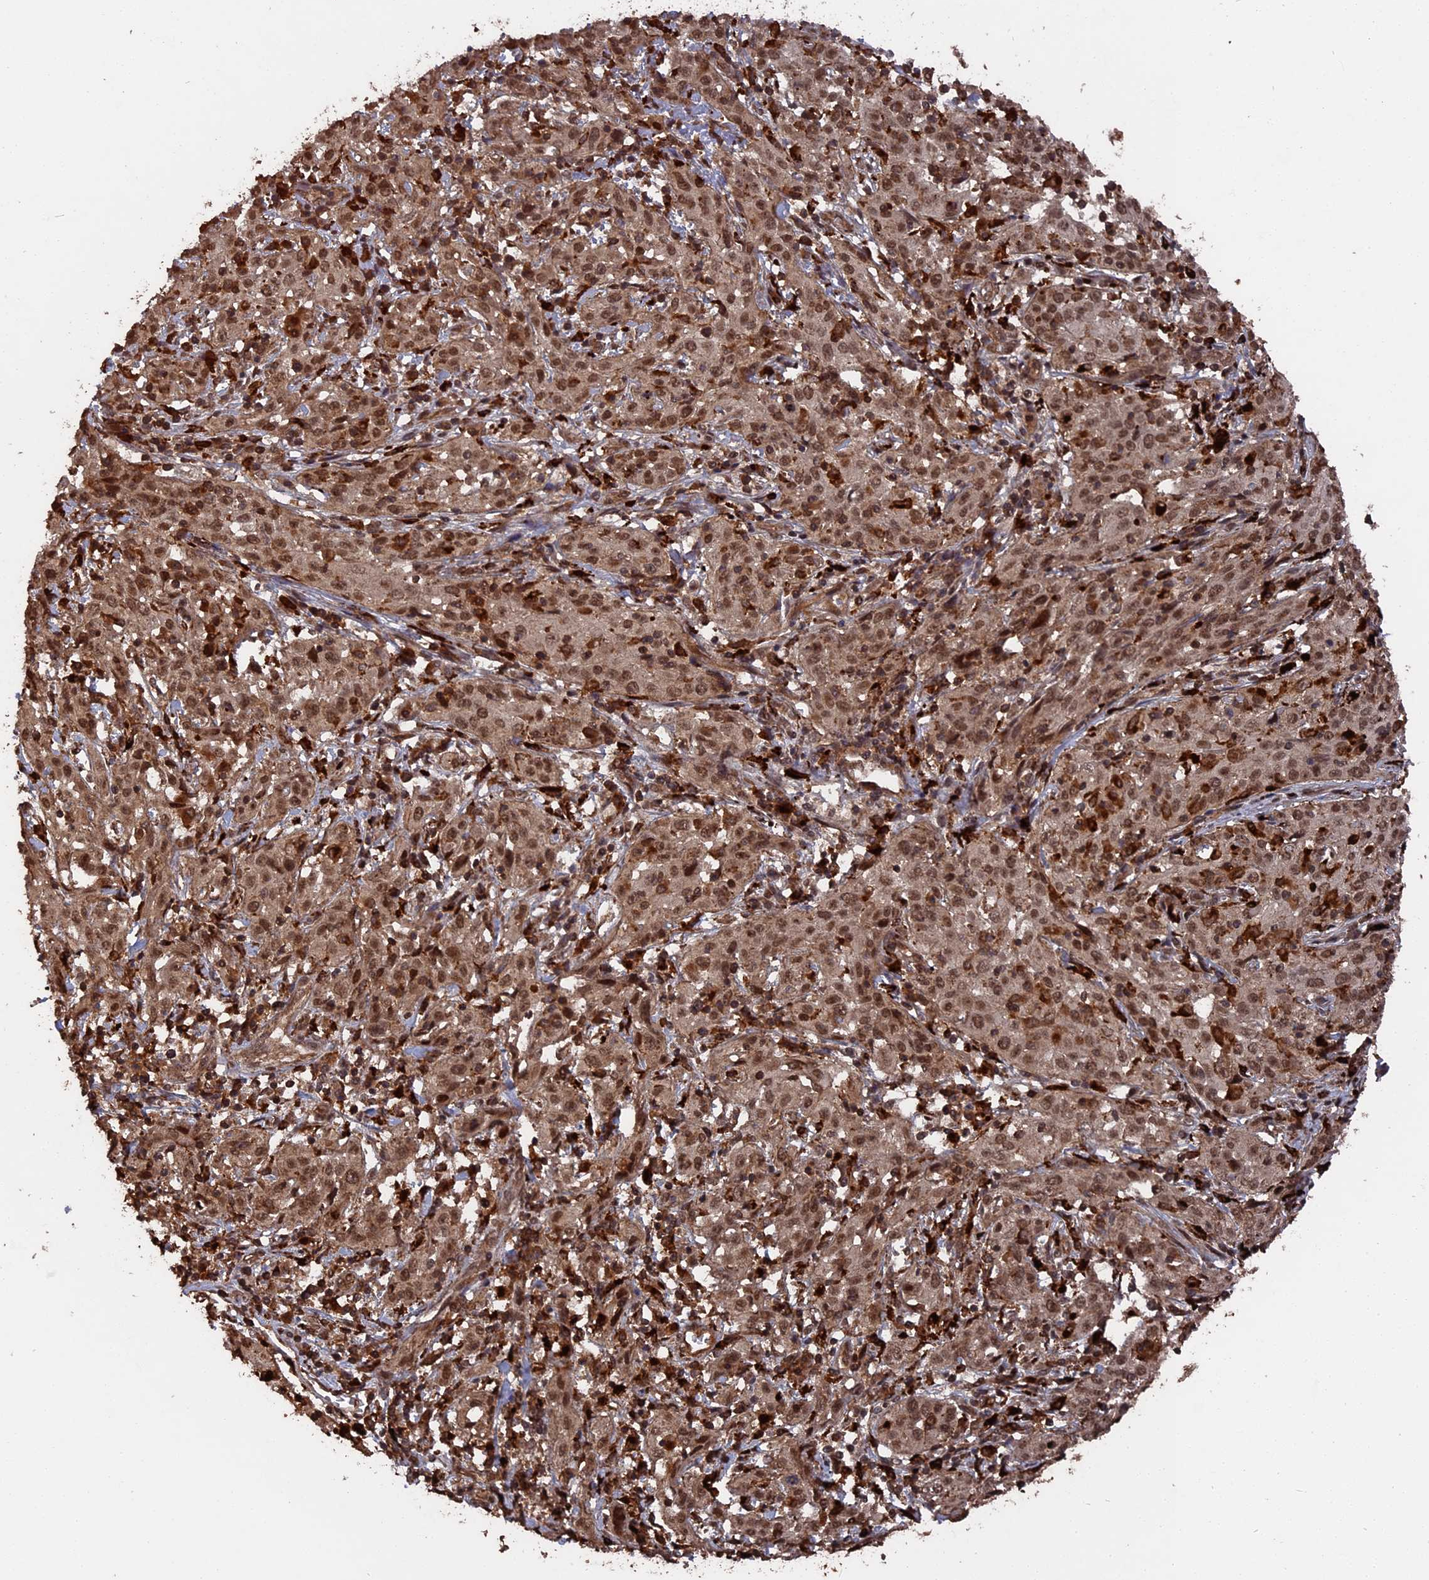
{"staining": {"intensity": "moderate", "quantity": ">75%", "location": "nuclear"}, "tissue": "cervical cancer", "cell_type": "Tumor cells", "image_type": "cancer", "snomed": [{"axis": "morphology", "description": "Squamous cell carcinoma, NOS"}, {"axis": "topography", "description": "Cervix"}], "caption": "A histopathology image of human squamous cell carcinoma (cervical) stained for a protein exhibits moderate nuclear brown staining in tumor cells.", "gene": "TELO2", "patient": {"sex": "female", "age": 57}}